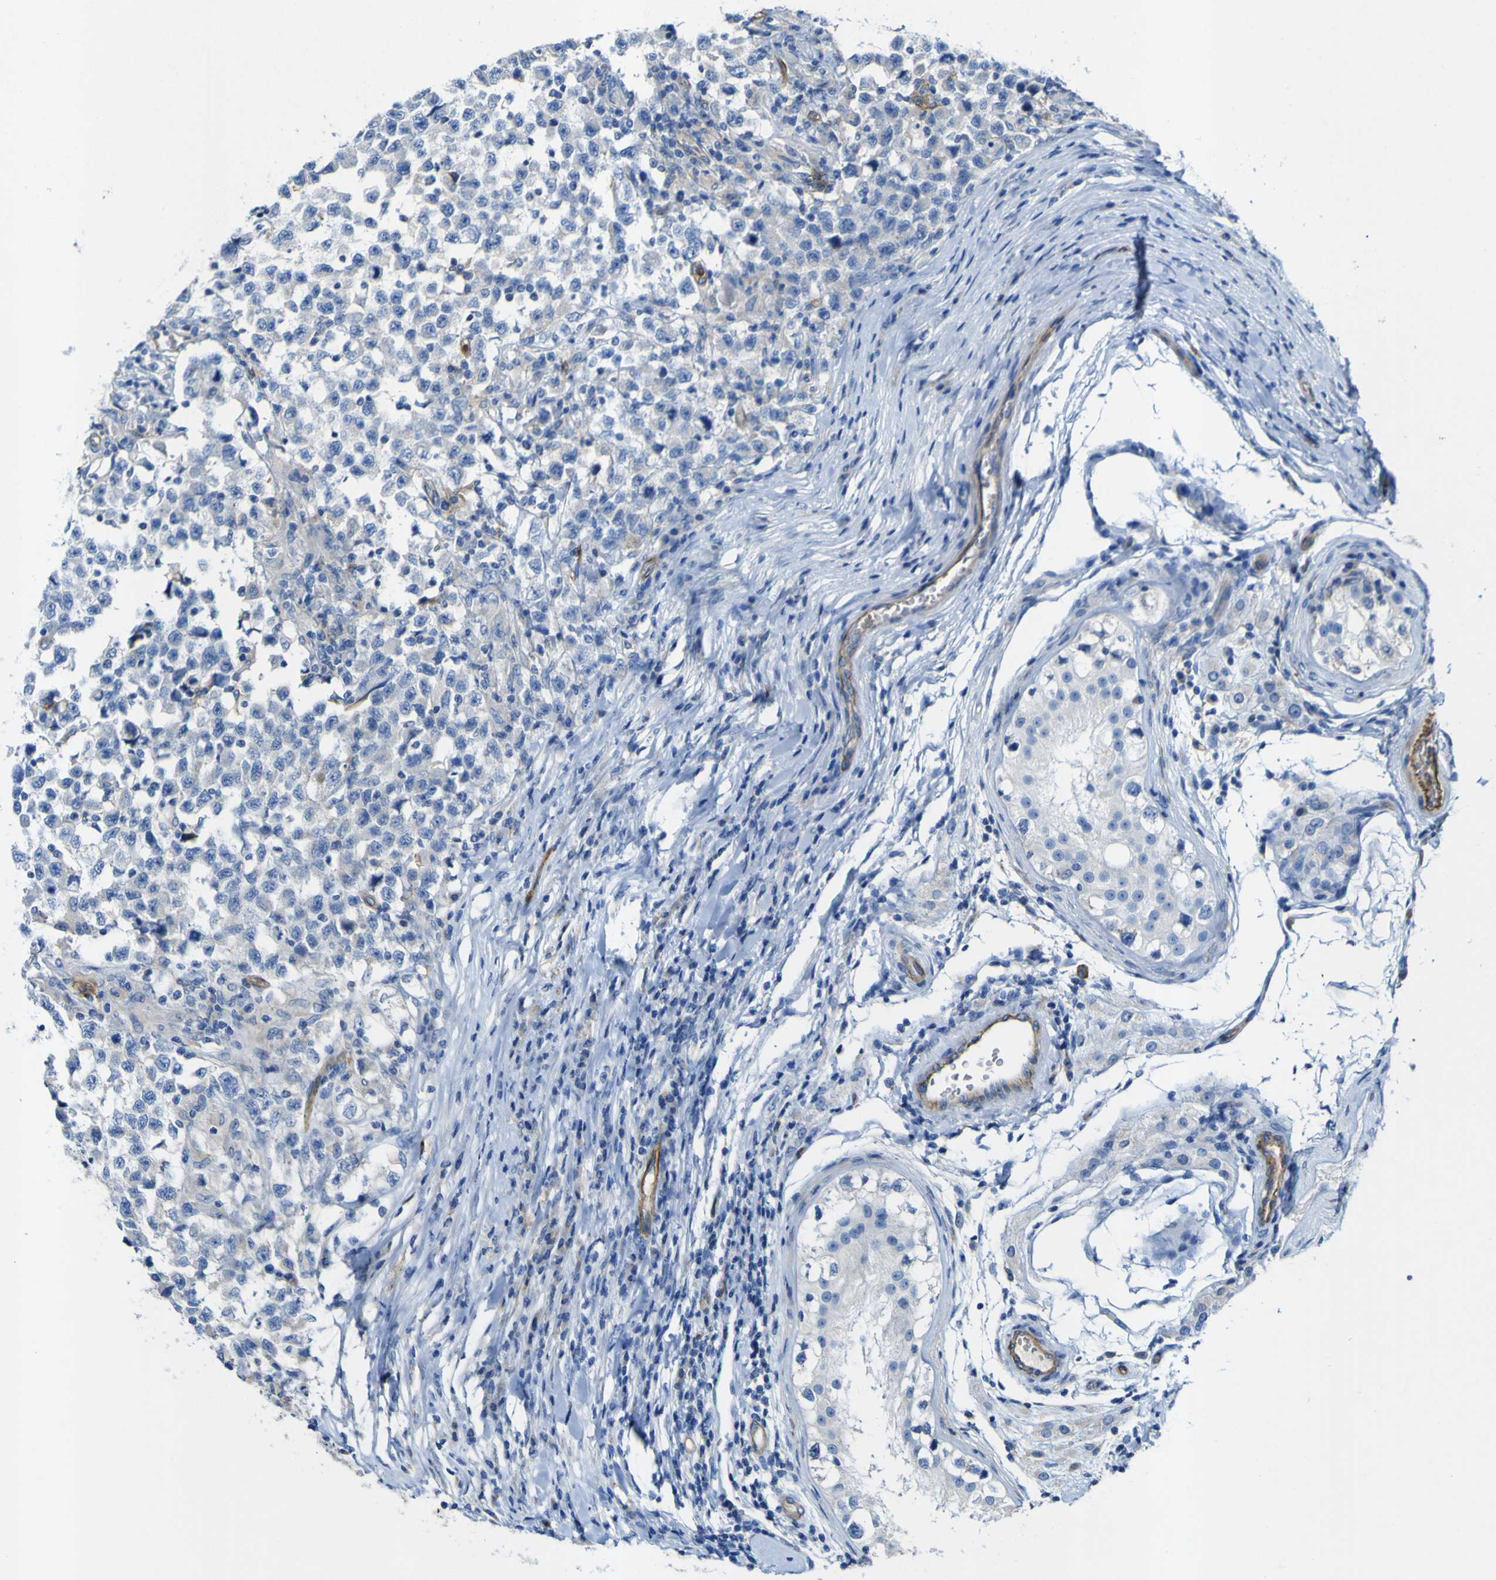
{"staining": {"intensity": "negative", "quantity": "none", "location": "none"}, "tissue": "testis cancer", "cell_type": "Tumor cells", "image_type": "cancer", "snomed": [{"axis": "morphology", "description": "Carcinoma, Embryonal, NOS"}, {"axis": "topography", "description": "Testis"}], "caption": "A histopathology image of testis cancer (embryonal carcinoma) stained for a protein demonstrates no brown staining in tumor cells.", "gene": "CD93", "patient": {"sex": "male", "age": 21}}